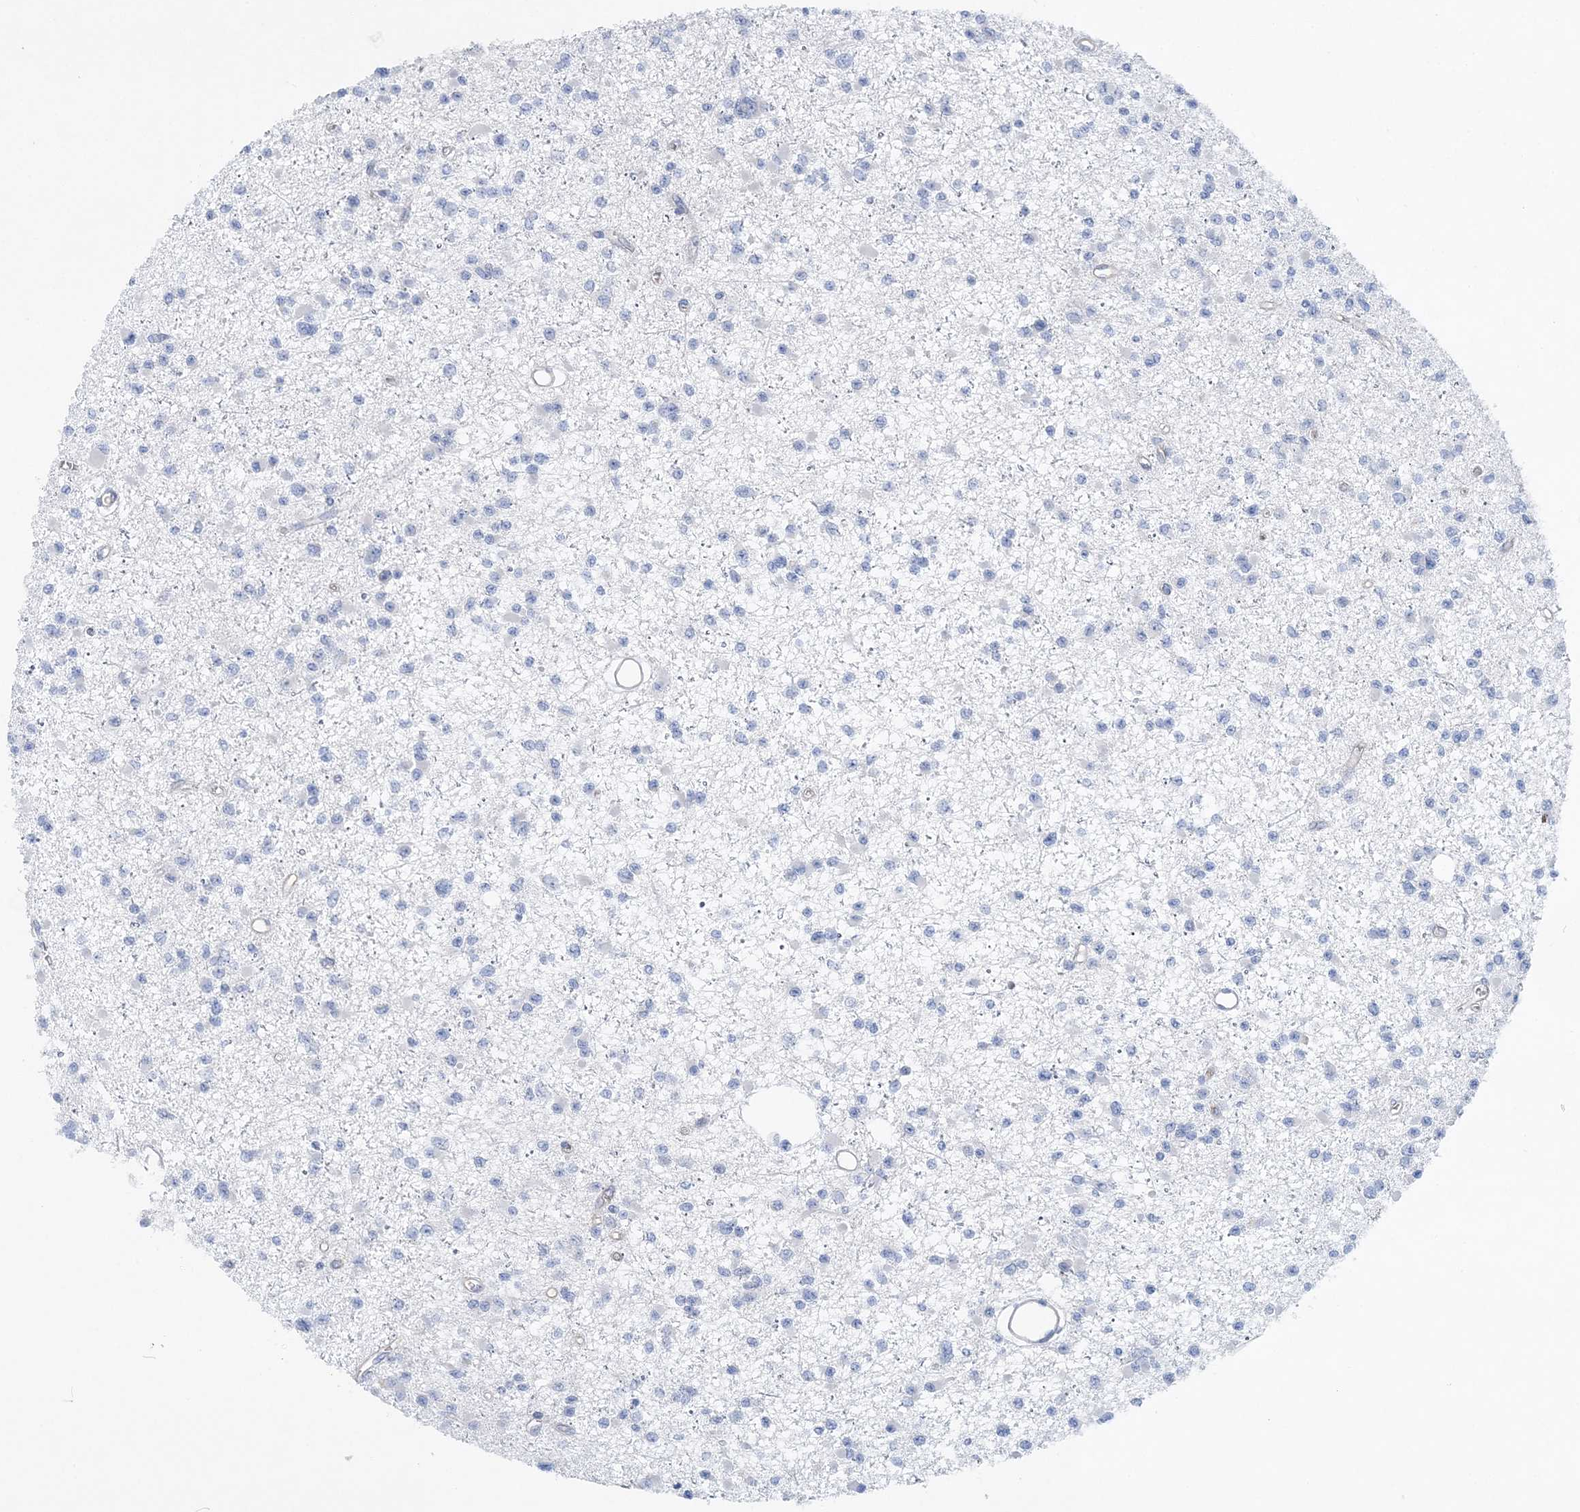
{"staining": {"intensity": "negative", "quantity": "none", "location": "none"}, "tissue": "glioma", "cell_type": "Tumor cells", "image_type": "cancer", "snomed": [{"axis": "morphology", "description": "Glioma, malignant, Low grade"}, {"axis": "topography", "description": "Brain"}], "caption": "Tumor cells show no significant staining in glioma. (DAB immunohistochemistry (IHC) visualized using brightfield microscopy, high magnification).", "gene": "SLC5A6", "patient": {"sex": "female", "age": 22}}